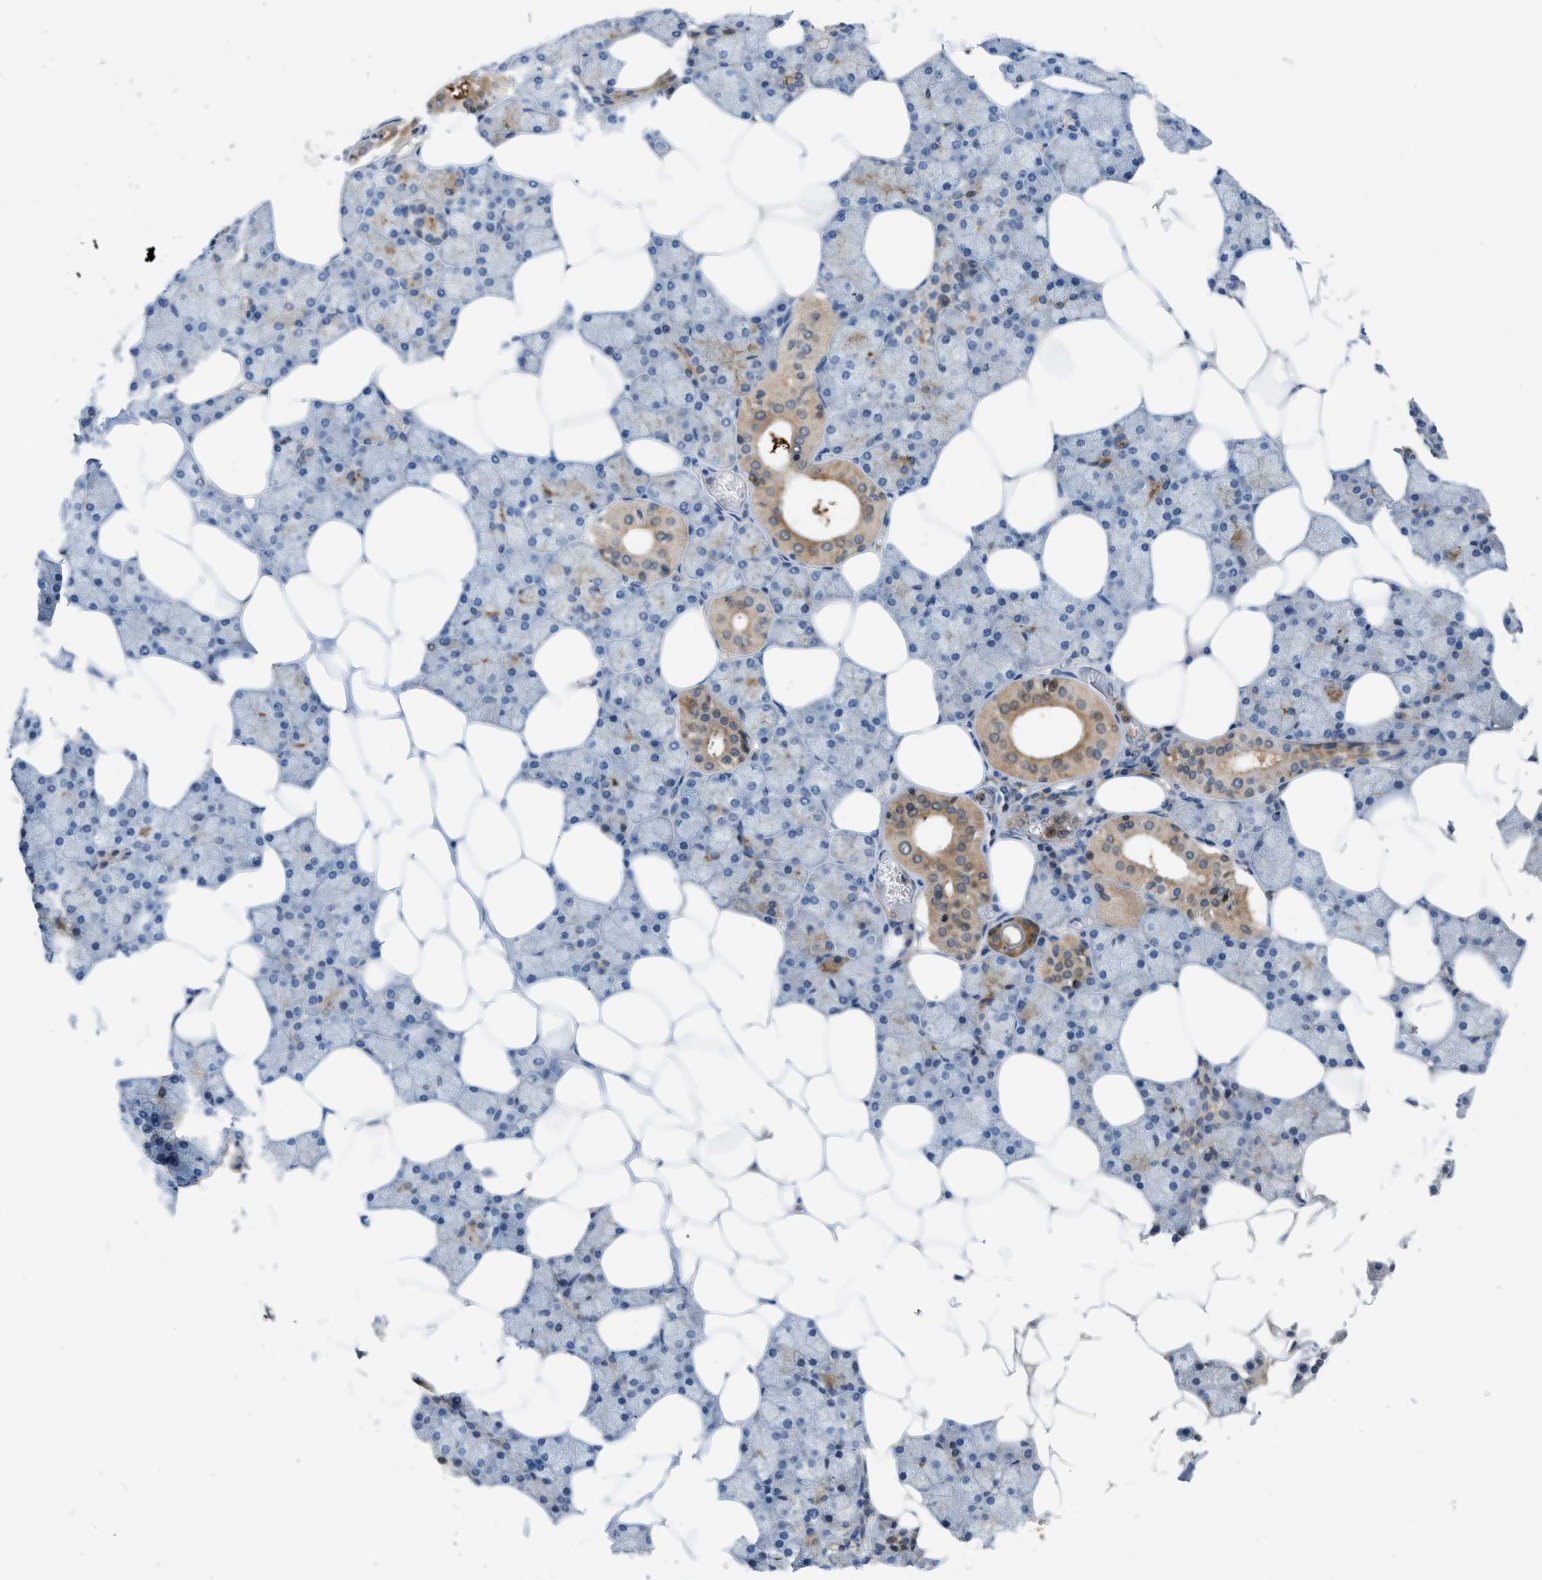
{"staining": {"intensity": "strong", "quantity": "25%-75%", "location": "cytoplasmic/membranous"}, "tissue": "salivary gland", "cell_type": "Glandular cells", "image_type": "normal", "snomed": [{"axis": "morphology", "description": "Normal tissue, NOS"}, {"axis": "topography", "description": "Salivary gland"}], "caption": "High-magnification brightfield microscopy of unremarkable salivary gland stained with DAB (brown) and counterstained with hematoxylin (blue). glandular cells exhibit strong cytoplasmic/membranous expression is identified in approximately25%-75% of cells.", "gene": "GPR31", "patient": {"sex": "male", "age": 62}}